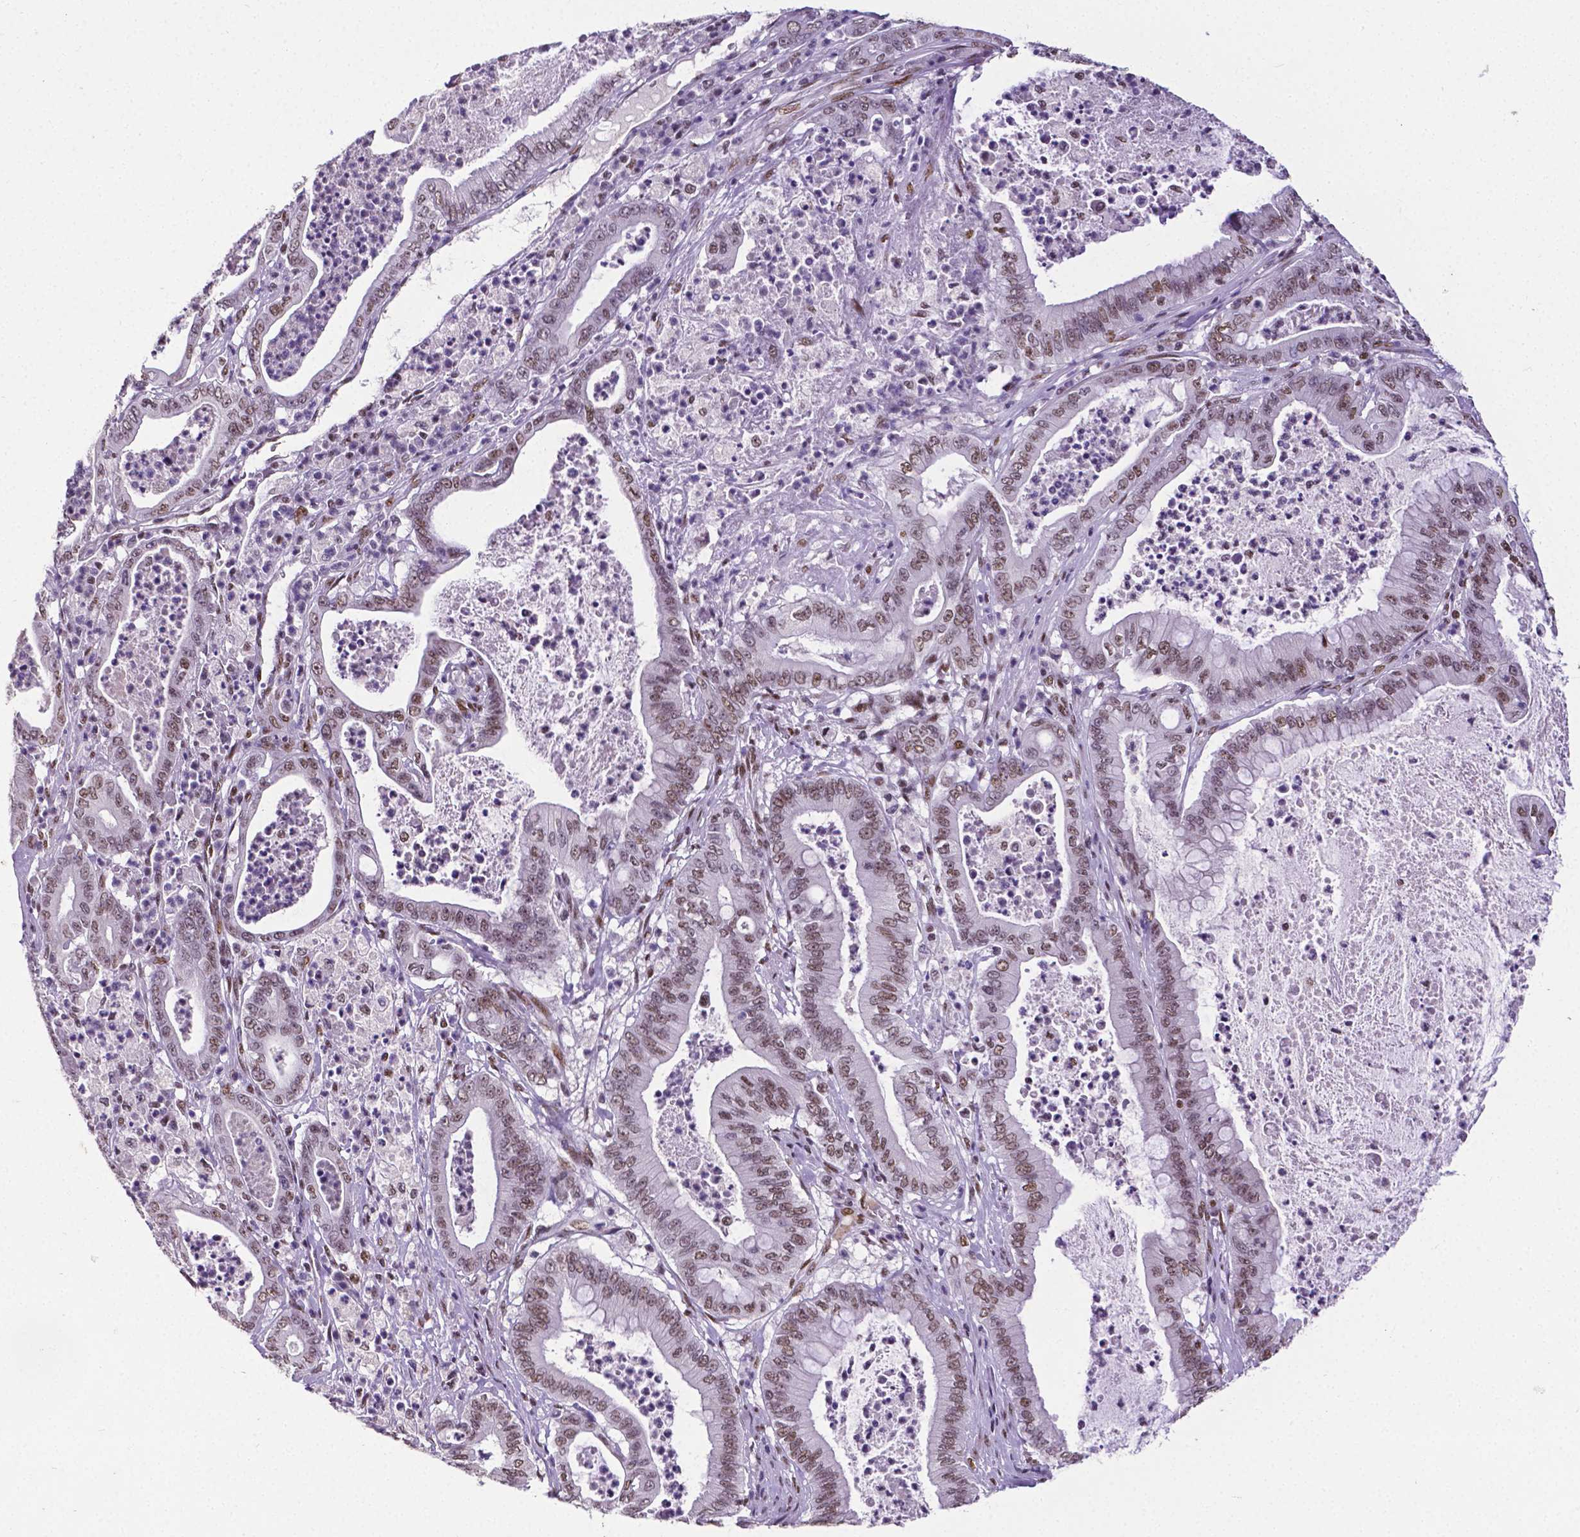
{"staining": {"intensity": "weak", "quantity": ">75%", "location": "nuclear"}, "tissue": "pancreatic cancer", "cell_type": "Tumor cells", "image_type": "cancer", "snomed": [{"axis": "morphology", "description": "Adenocarcinoma, NOS"}, {"axis": "topography", "description": "Pancreas"}], "caption": "The histopathology image reveals staining of pancreatic cancer, revealing weak nuclear protein positivity (brown color) within tumor cells.", "gene": "REST", "patient": {"sex": "male", "age": 71}}